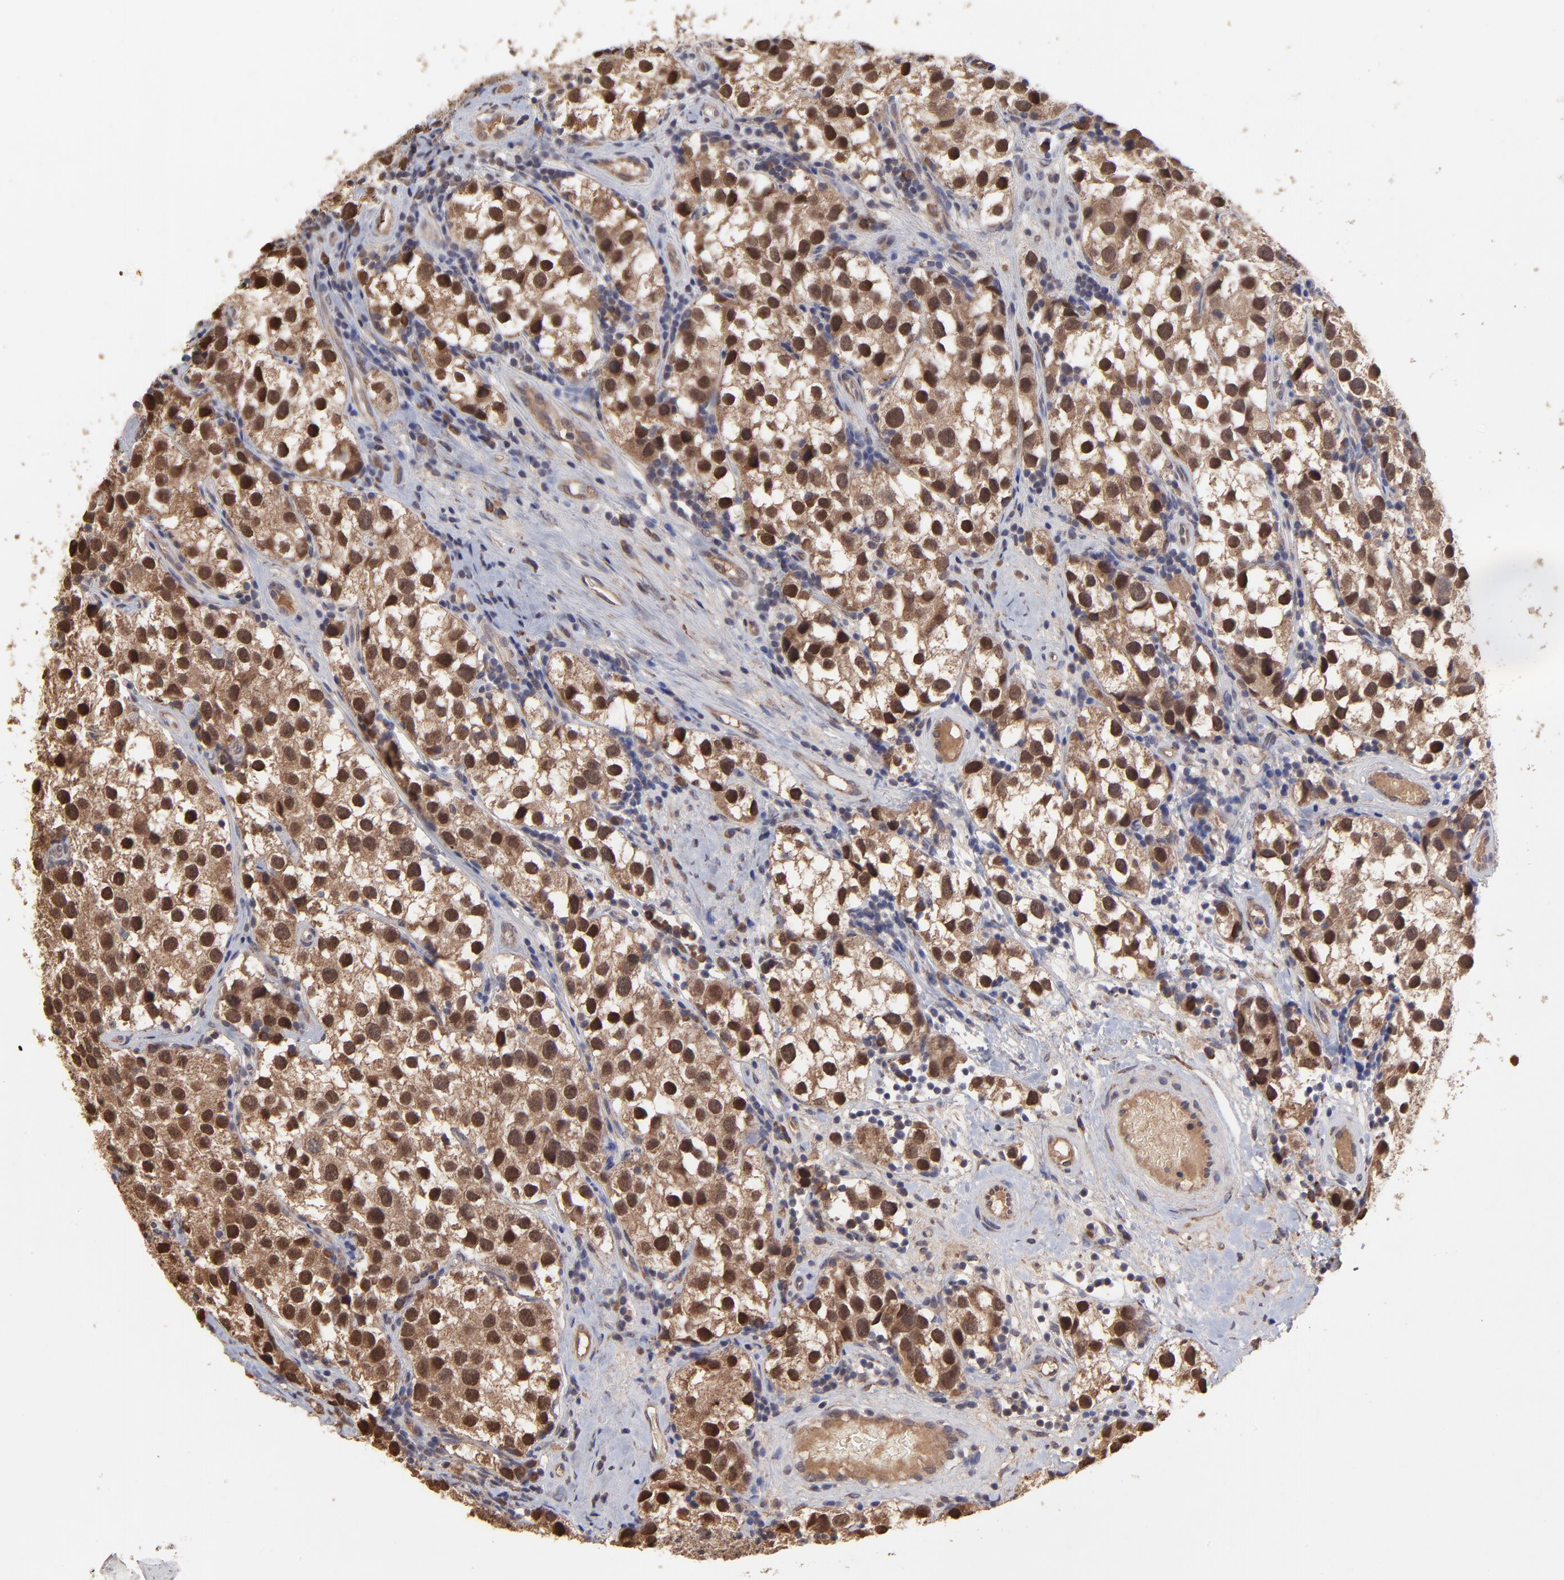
{"staining": {"intensity": "moderate", "quantity": ">75%", "location": "cytoplasmic/membranous,nuclear"}, "tissue": "testis cancer", "cell_type": "Tumor cells", "image_type": "cancer", "snomed": [{"axis": "morphology", "description": "Seminoma, NOS"}, {"axis": "topography", "description": "Testis"}], "caption": "IHC of testis seminoma displays medium levels of moderate cytoplasmic/membranous and nuclear staining in about >75% of tumor cells.", "gene": "CHL1", "patient": {"sex": "male", "age": 39}}